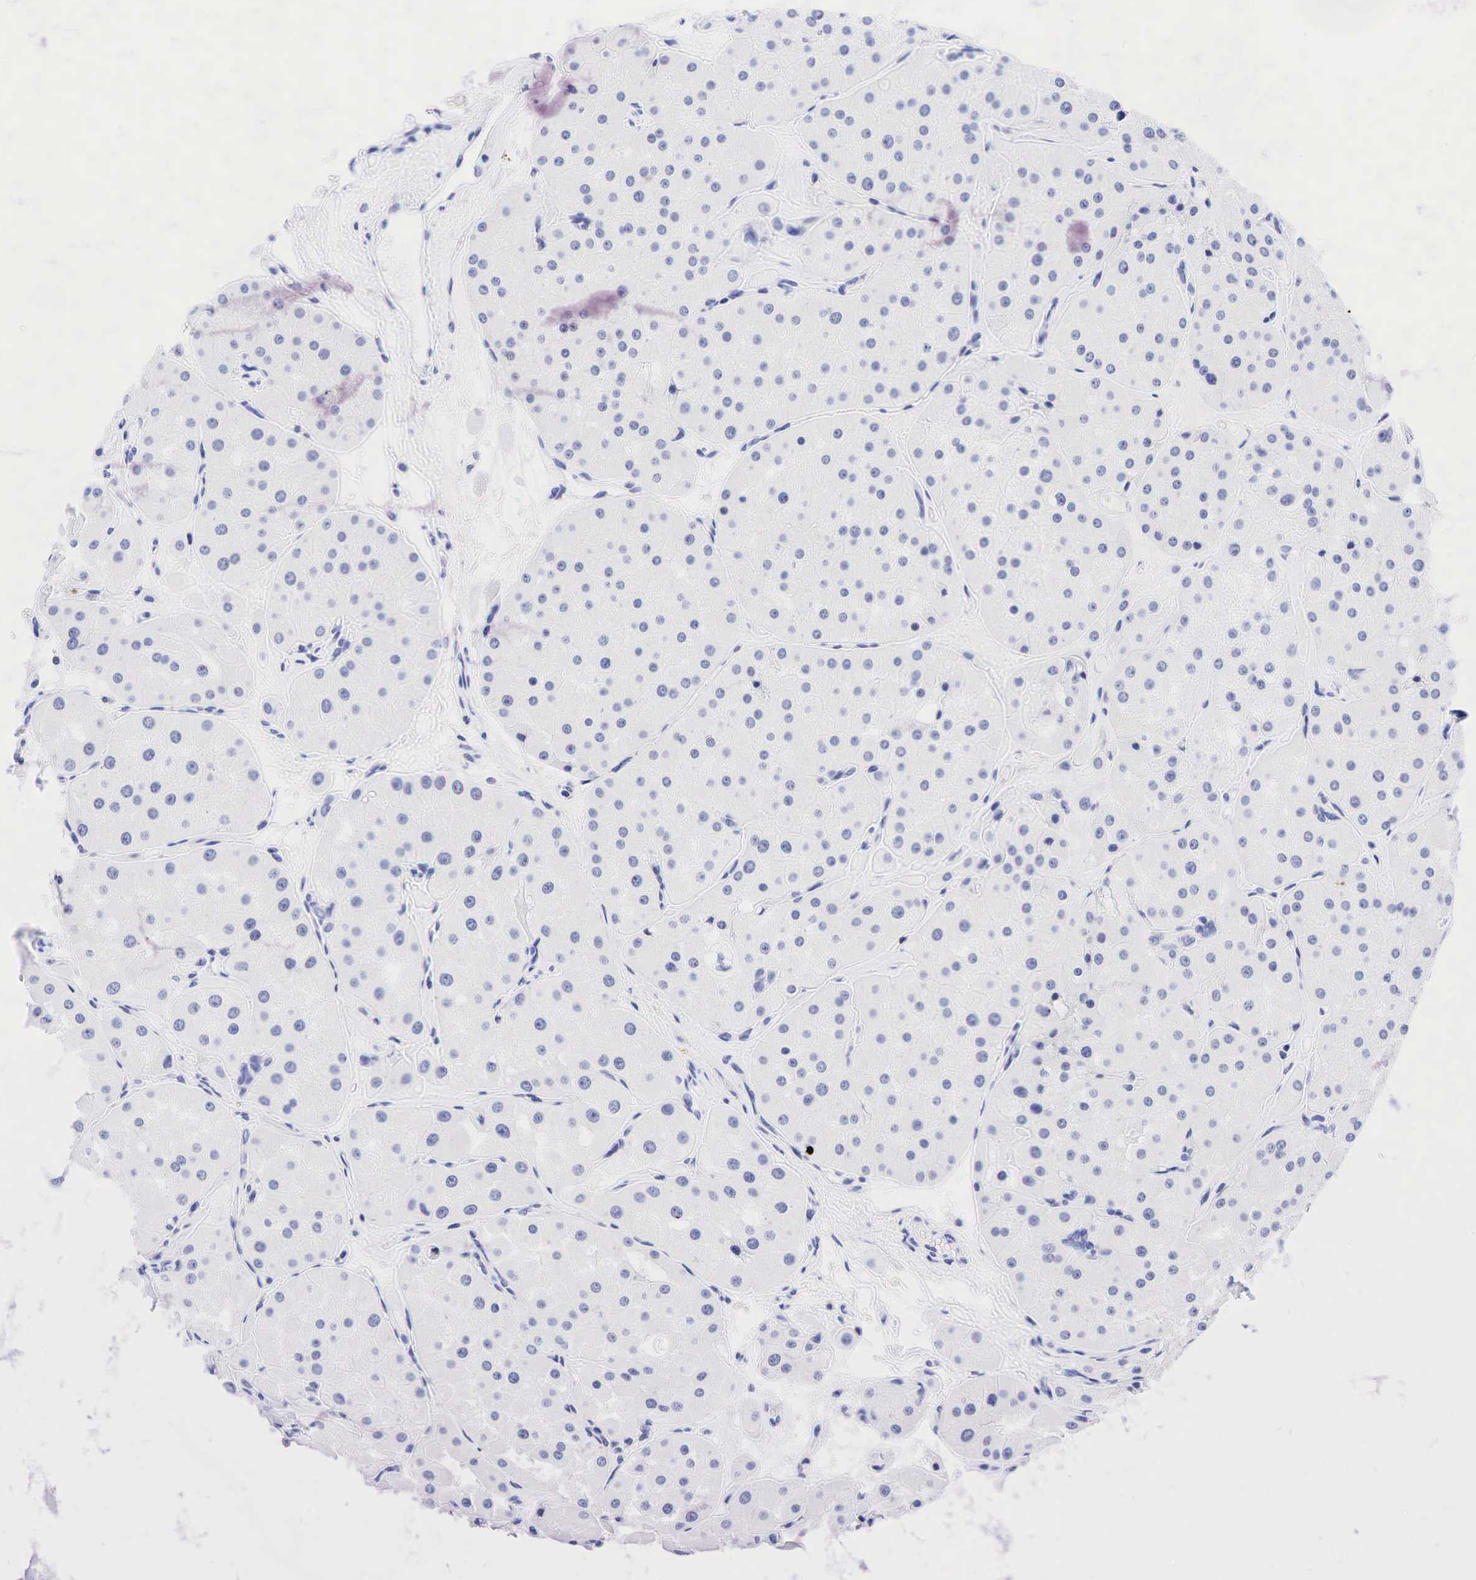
{"staining": {"intensity": "negative", "quantity": "none", "location": "none"}, "tissue": "renal cancer", "cell_type": "Tumor cells", "image_type": "cancer", "snomed": [{"axis": "morphology", "description": "Adenocarcinoma, uncertain malignant potential"}, {"axis": "topography", "description": "Kidney"}], "caption": "Renal adenocarcinoma,  uncertain malignant potential was stained to show a protein in brown. There is no significant positivity in tumor cells.", "gene": "CD79A", "patient": {"sex": "male", "age": 63}}